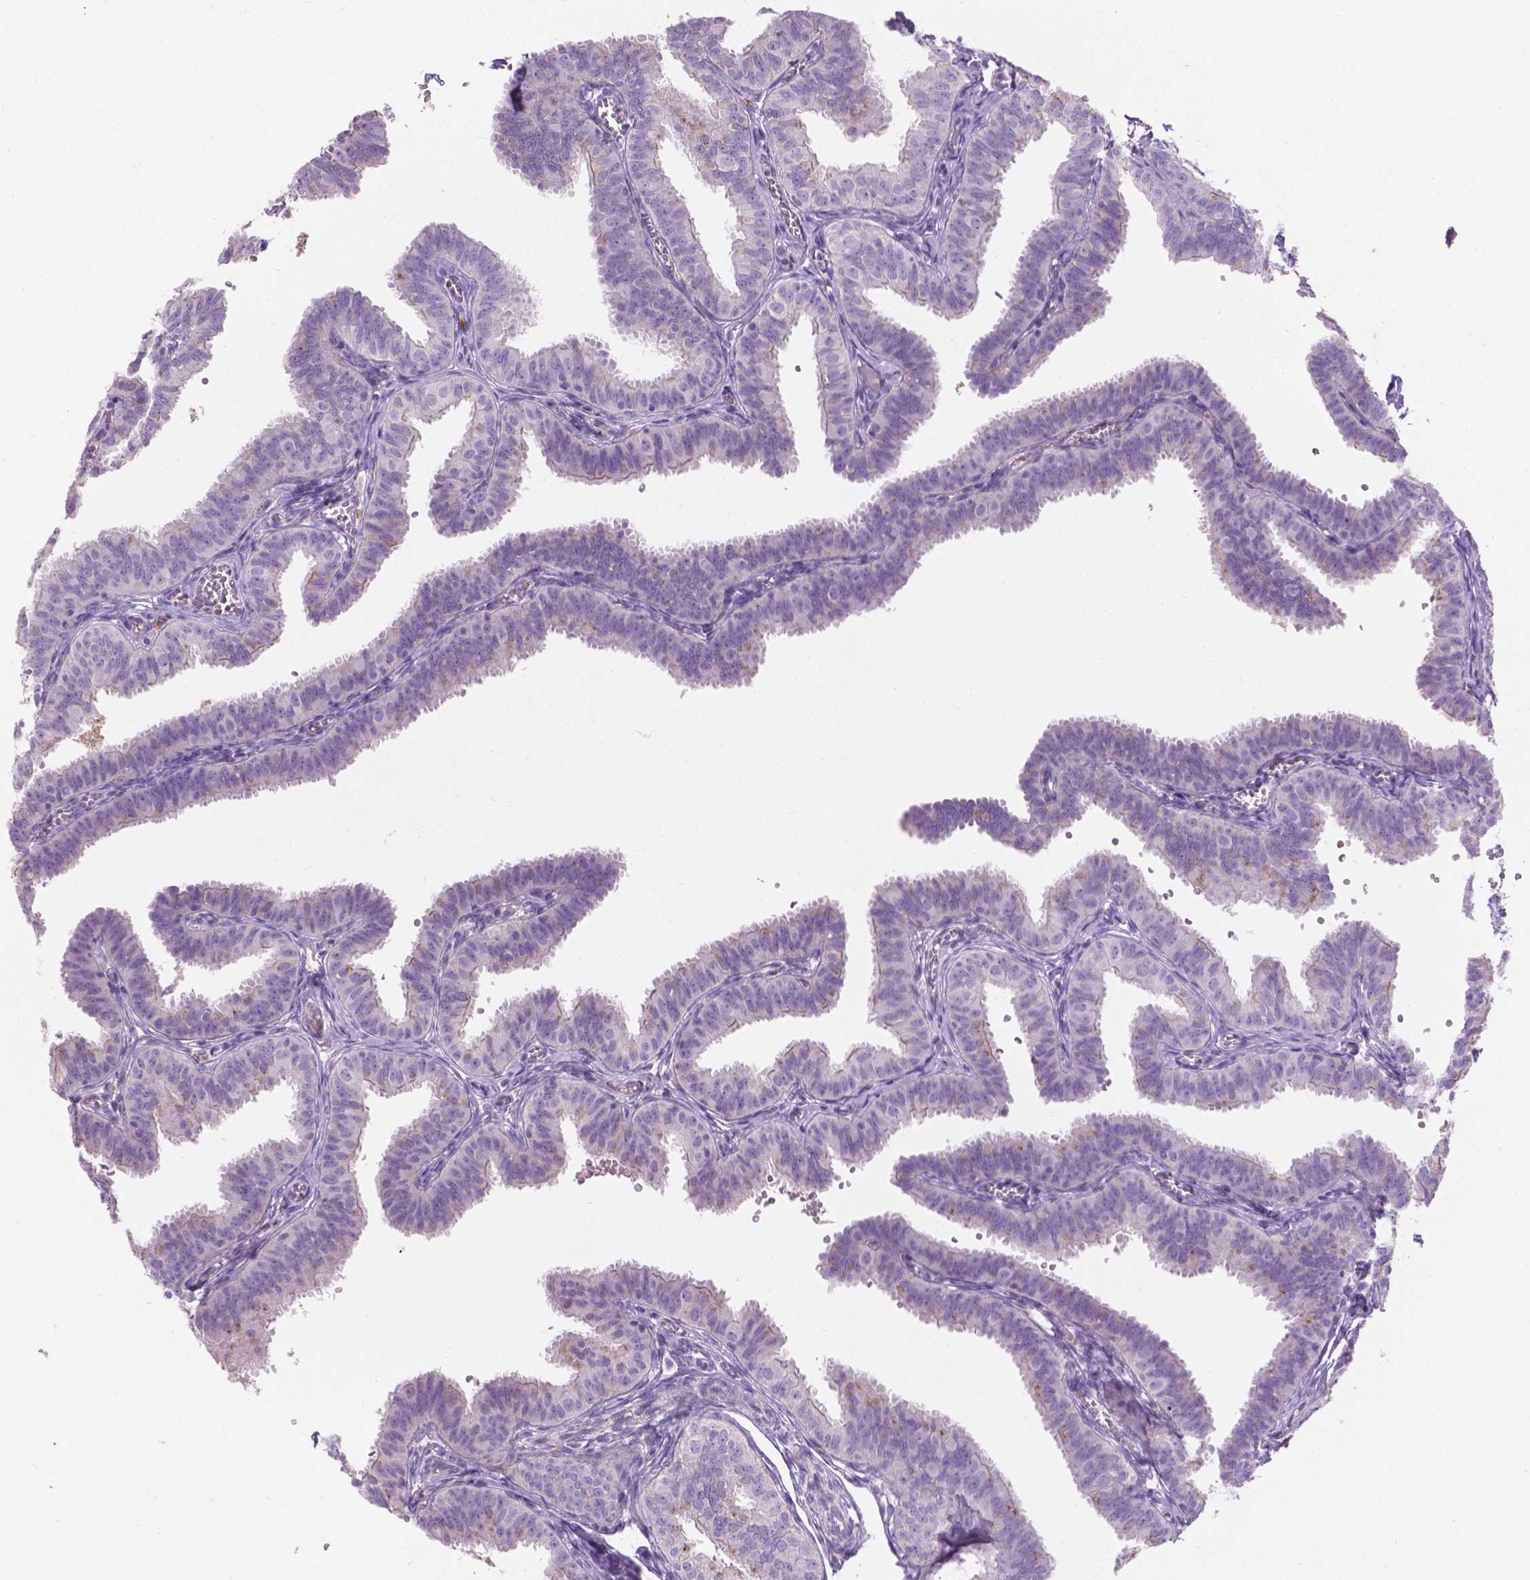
{"staining": {"intensity": "negative", "quantity": "none", "location": "none"}, "tissue": "fallopian tube", "cell_type": "Glandular cells", "image_type": "normal", "snomed": [{"axis": "morphology", "description": "Normal tissue, NOS"}, {"axis": "topography", "description": "Fallopian tube"}], "caption": "Glandular cells are negative for brown protein staining in benign fallopian tube. The staining was performed using DAB (3,3'-diaminobenzidine) to visualize the protein expression in brown, while the nuclei were stained in blue with hematoxylin (Magnification: 20x).", "gene": "NOXO1", "patient": {"sex": "female", "age": 25}}